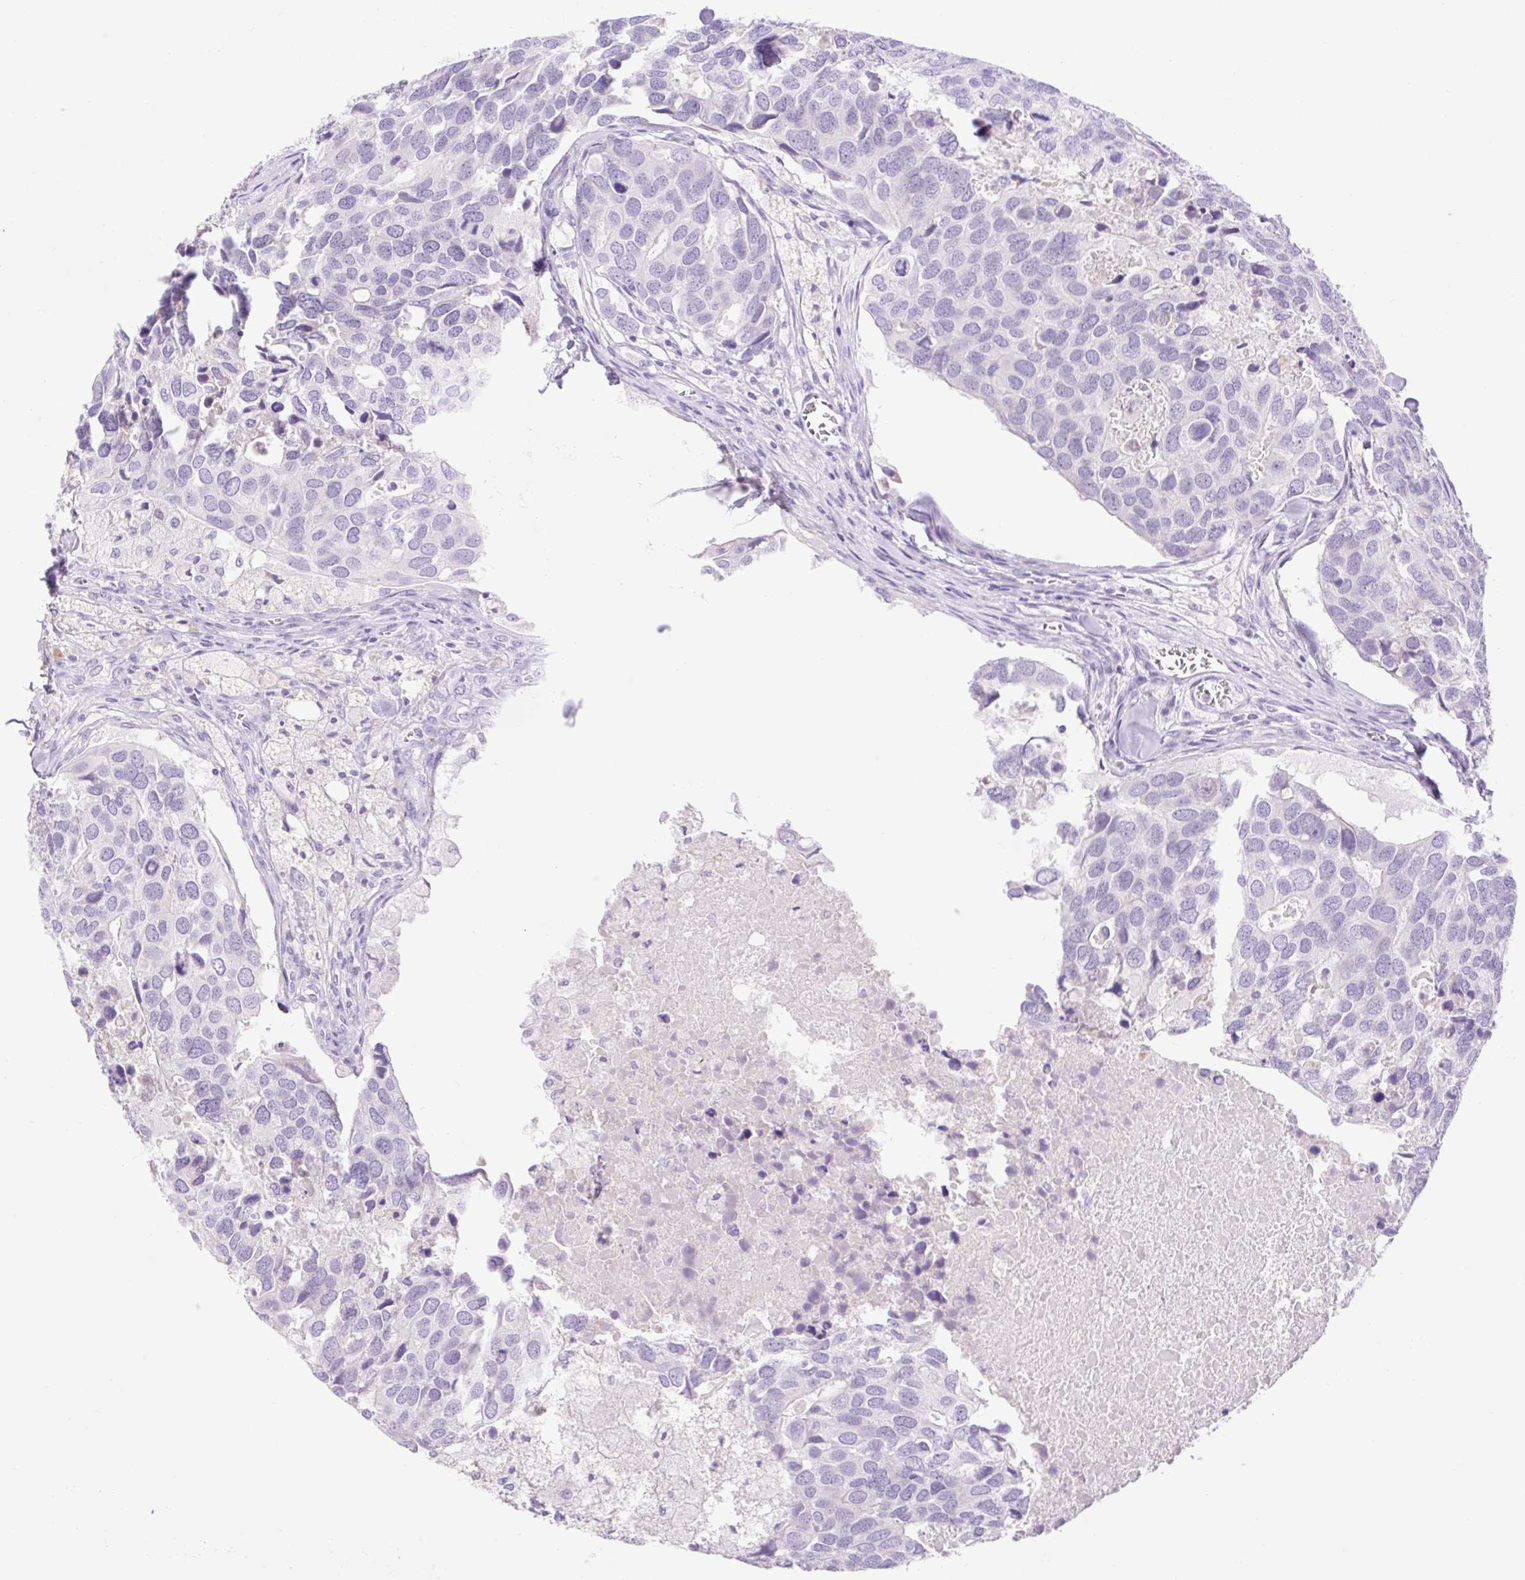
{"staining": {"intensity": "negative", "quantity": "none", "location": "none"}, "tissue": "breast cancer", "cell_type": "Tumor cells", "image_type": "cancer", "snomed": [{"axis": "morphology", "description": "Duct carcinoma"}, {"axis": "topography", "description": "Breast"}], "caption": "Tumor cells show no significant protein expression in breast infiltrating ductal carcinoma.", "gene": "SLC25A40", "patient": {"sex": "female", "age": 83}}